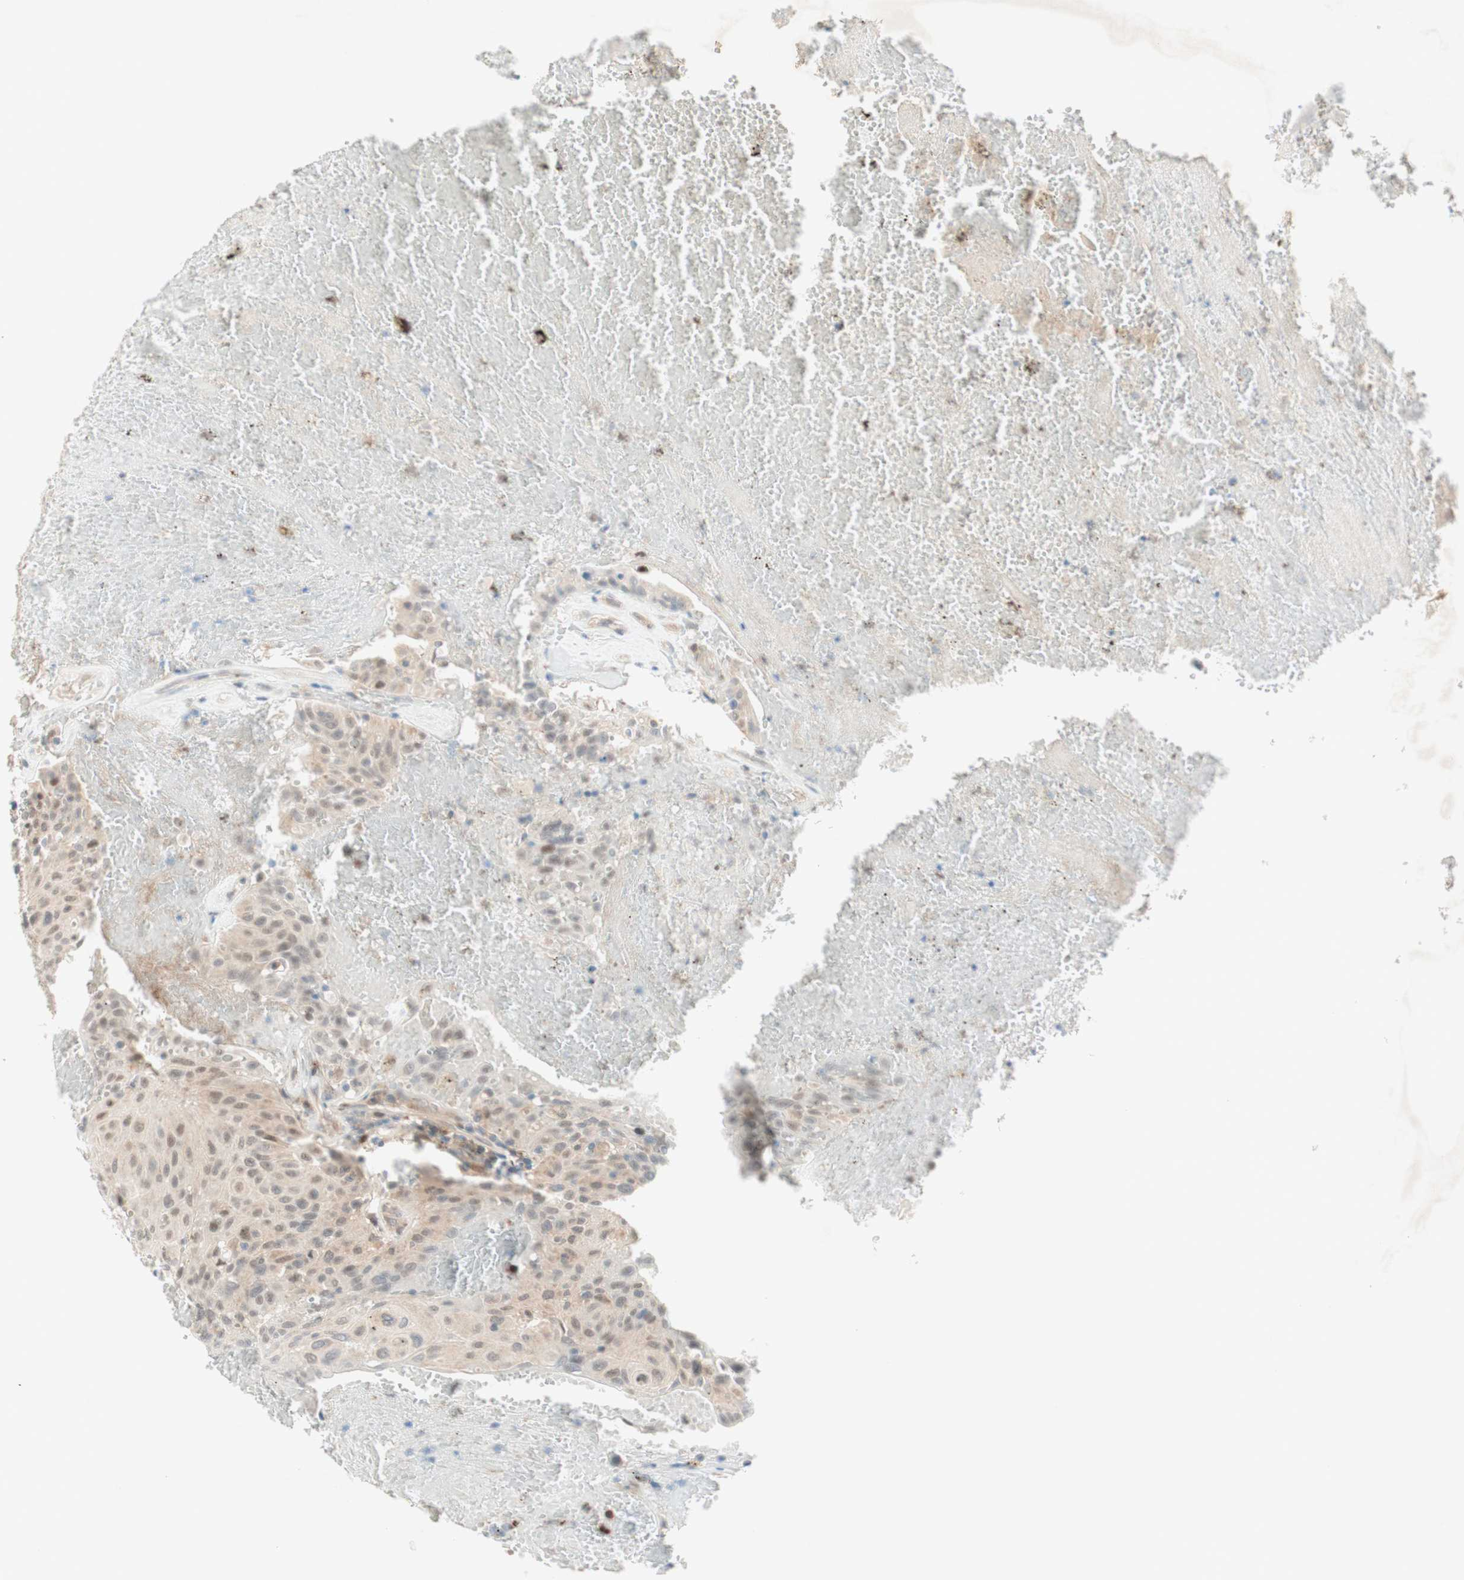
{"staining": {"intensity": "weak", "quantity": "25%-75%", "location": "nuclear"}, "tissue": "urothelial cancer", "cell_type": "Tumor cells", "image_type": "cancer", "snomed": [{"axis": "morphology", "description": "Urothelial carcinoma, High grade"}, {"axis": "topography", "description": "Urinary bladder"}], "caption": "Immunohistochemical staining of urothelial carcinoma (high-grade) demonstrates low levels of weak nuclear expression in approximately 25%-75% of tumor cells. (DAB (3,3'-diaminobenzidine) = brown stain, brightfield microscopy at high magnification).", "gene": "RFNG", "patient": {"sex": "male", "age": 66}}